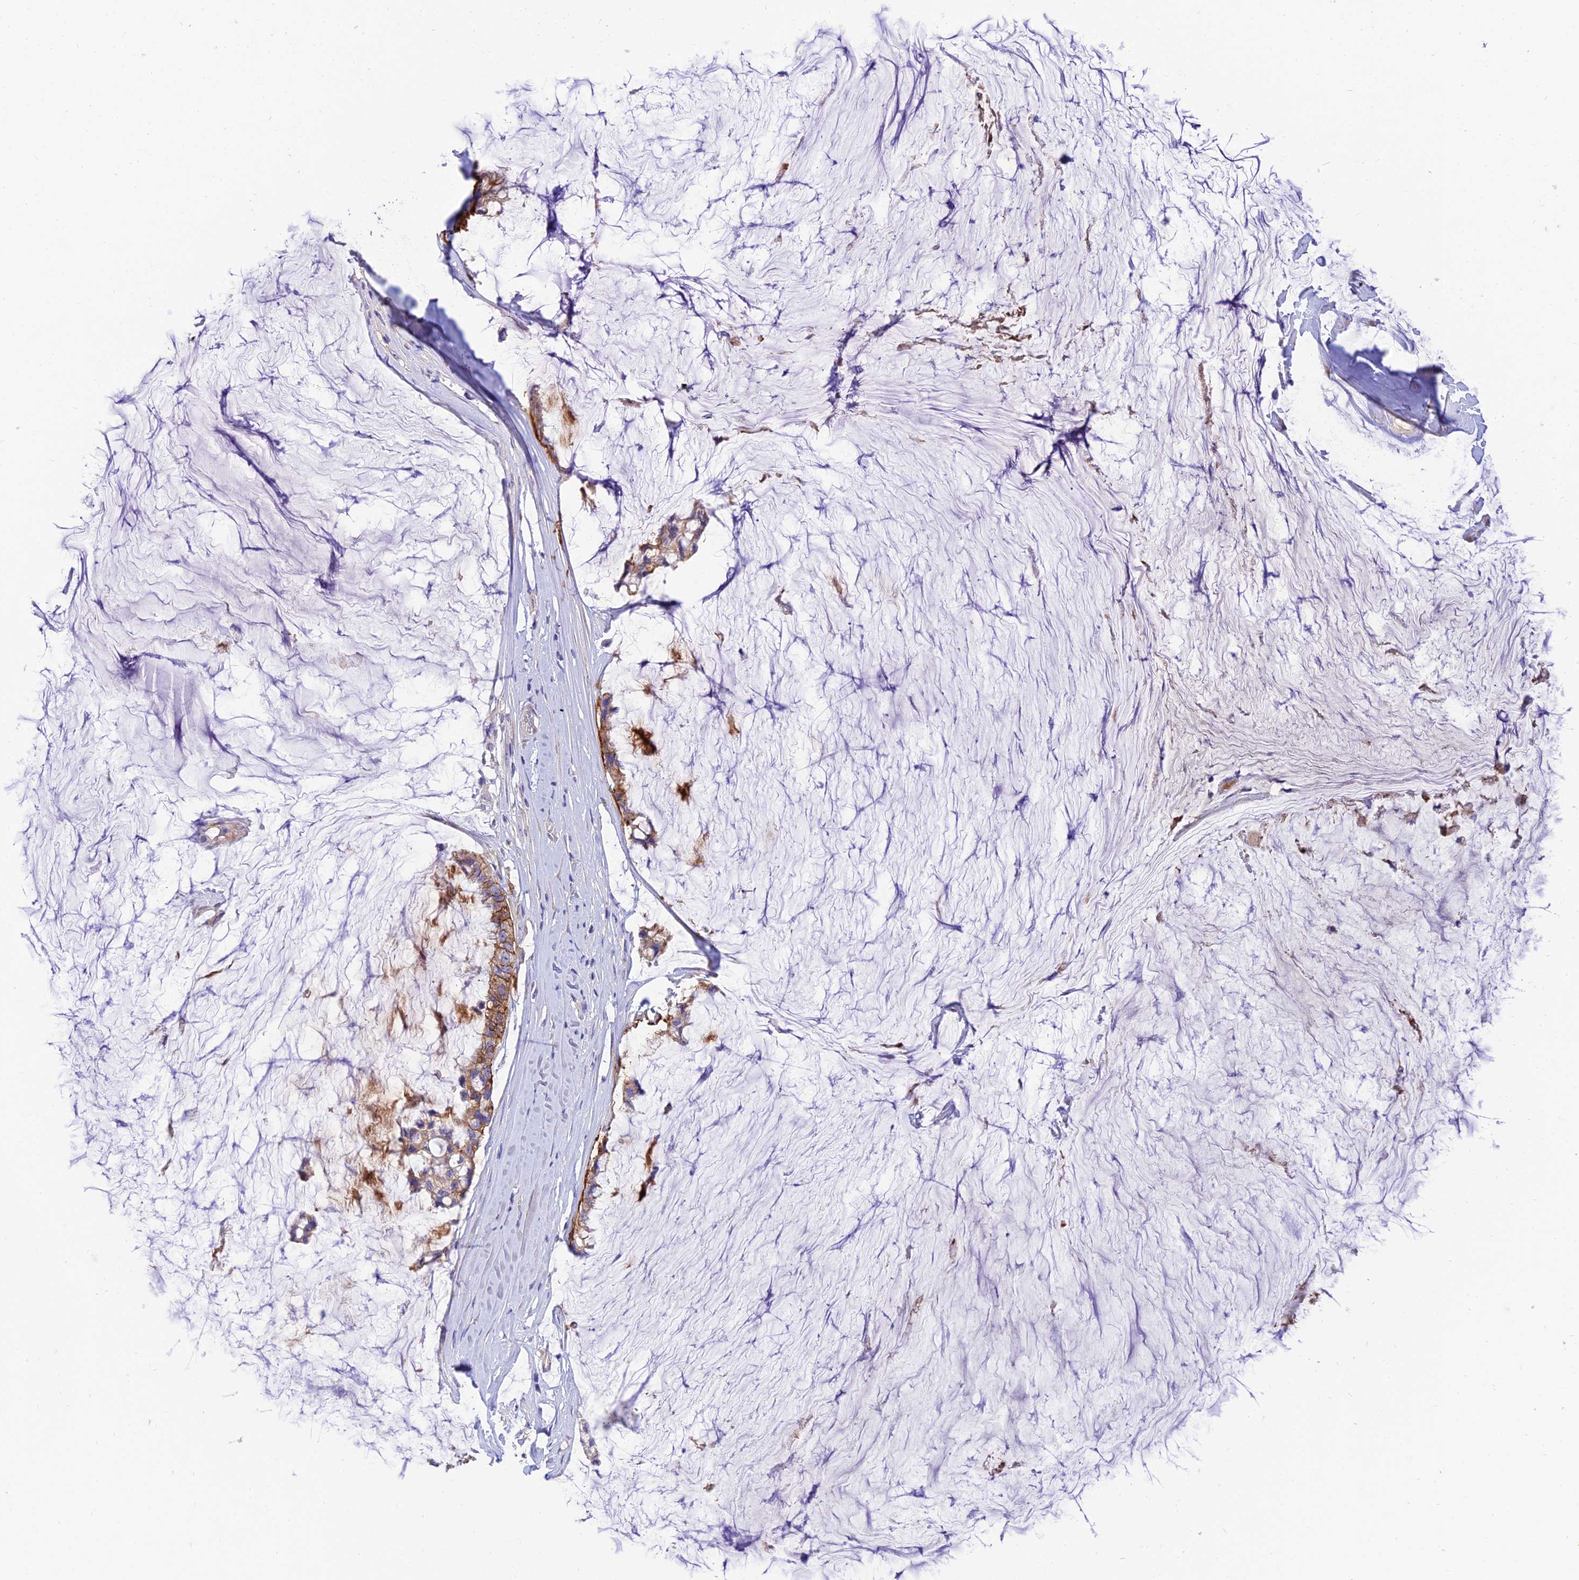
{"staining": {"intensity": "moderate", "quantity": ">75%", "location": "cytoplasmic/membranous"}, "tissue": "ovarian cancer", "cell_type": "Tumor cells", "image_type": "cancer", "snomed": [{"axis": "morphology", "description": "Cystadenocarcinoma, mucinous, NOS"}, {"axis": "topography", "description": "Ovary"}], "caption": "Immunohistochemical staining of human ovarian mucinous cystadenocarcinoma exhibits medium levels of moderate cytoplasmic/membranous protein expression in approximately >75% of tumor cells.", "gene": "CCDC157", "patient": {"sex": "female", "age": 39}}